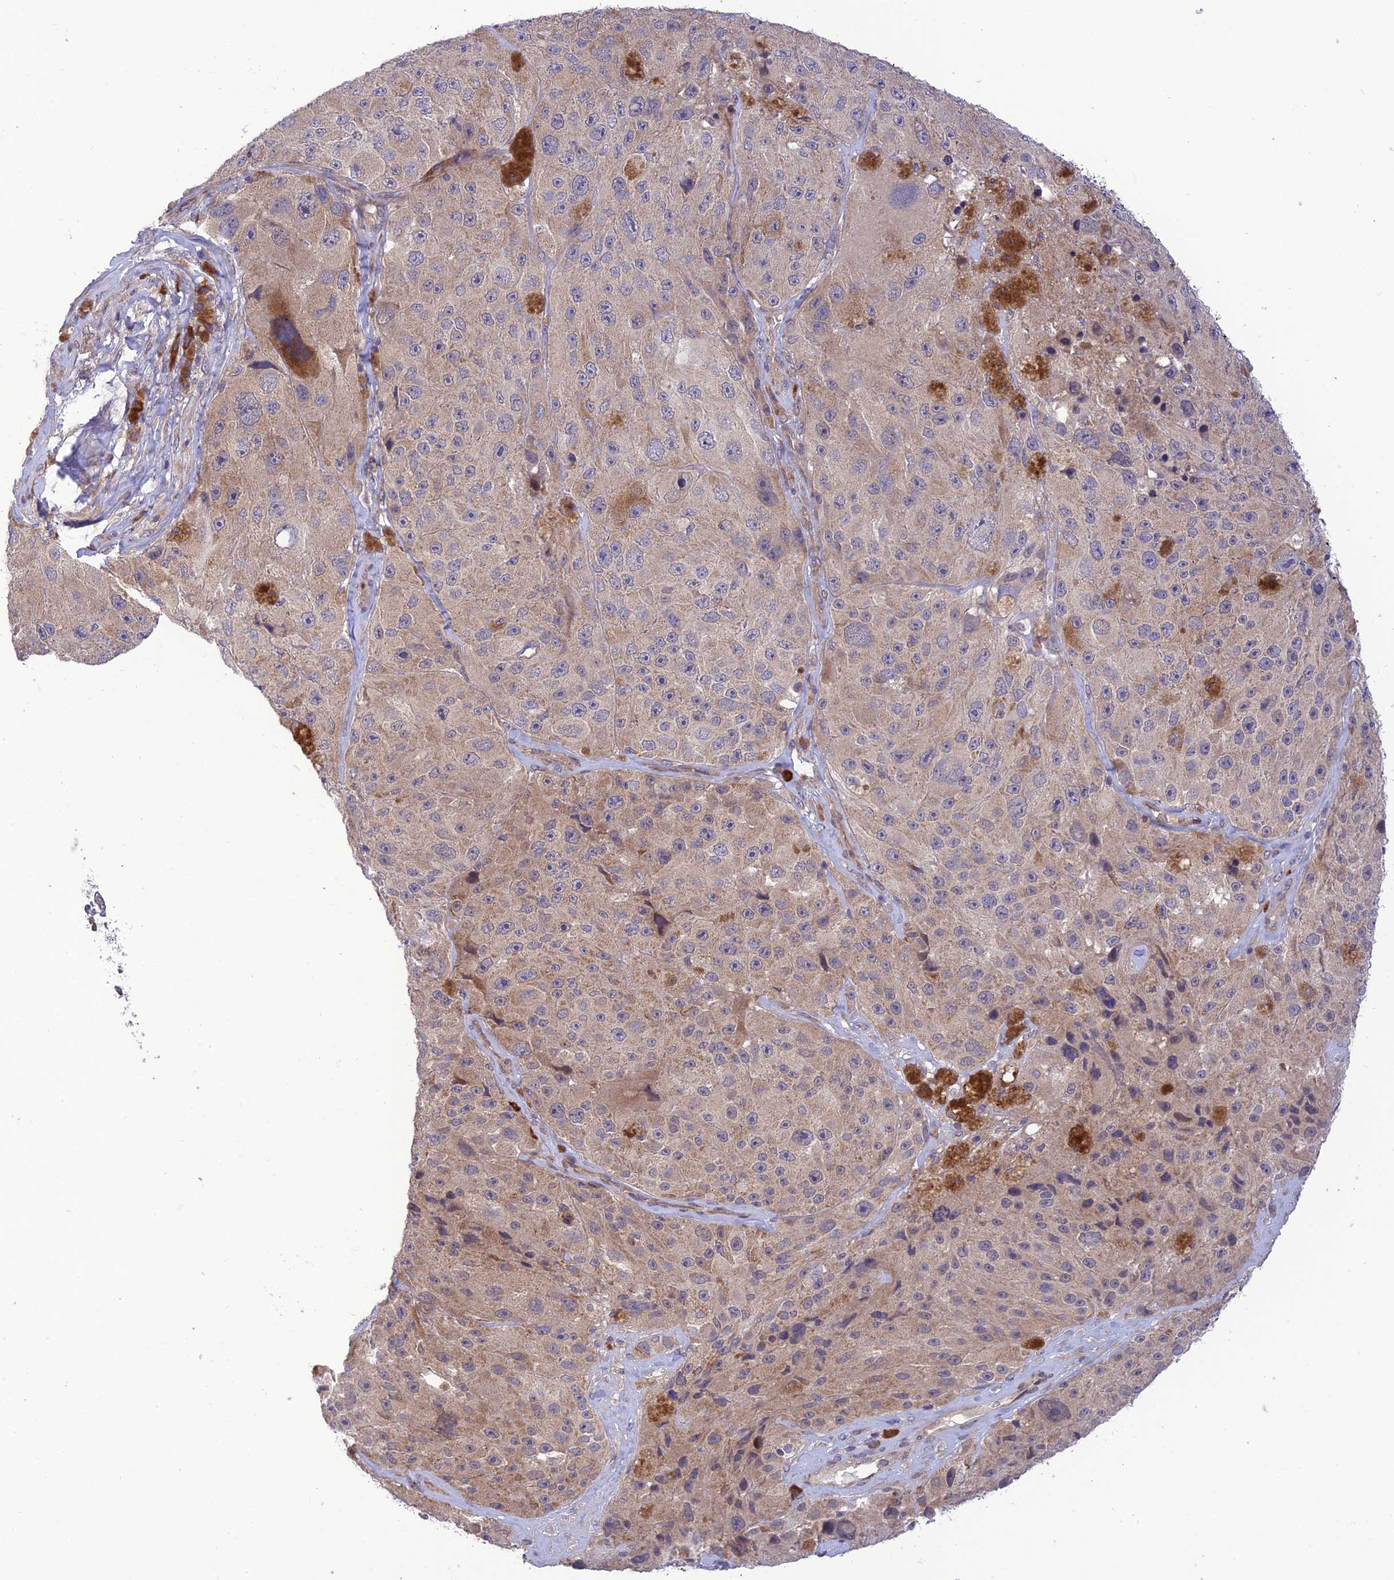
{"staining": {"intensity": "weak", "quantity": "<25%", "location": "cytoplasmic/membranous"}, "tissue": "melanoma", "cell_type": "Tumor cells", "image_type": "cancer", "snomed": [{"axis": "morphology", "description": "Malignant melanoma, Metastatic site"}, {"axis": "topography", "description": "Lymph node"}], "caption": "Immunohistochemistry micrograph of malignant melanoma (metastatic site) stained for a protein (brown), which displays no positivity in tumor cells.", "gene": "UROS", "patient": {"sex": "male", "age": 62}}